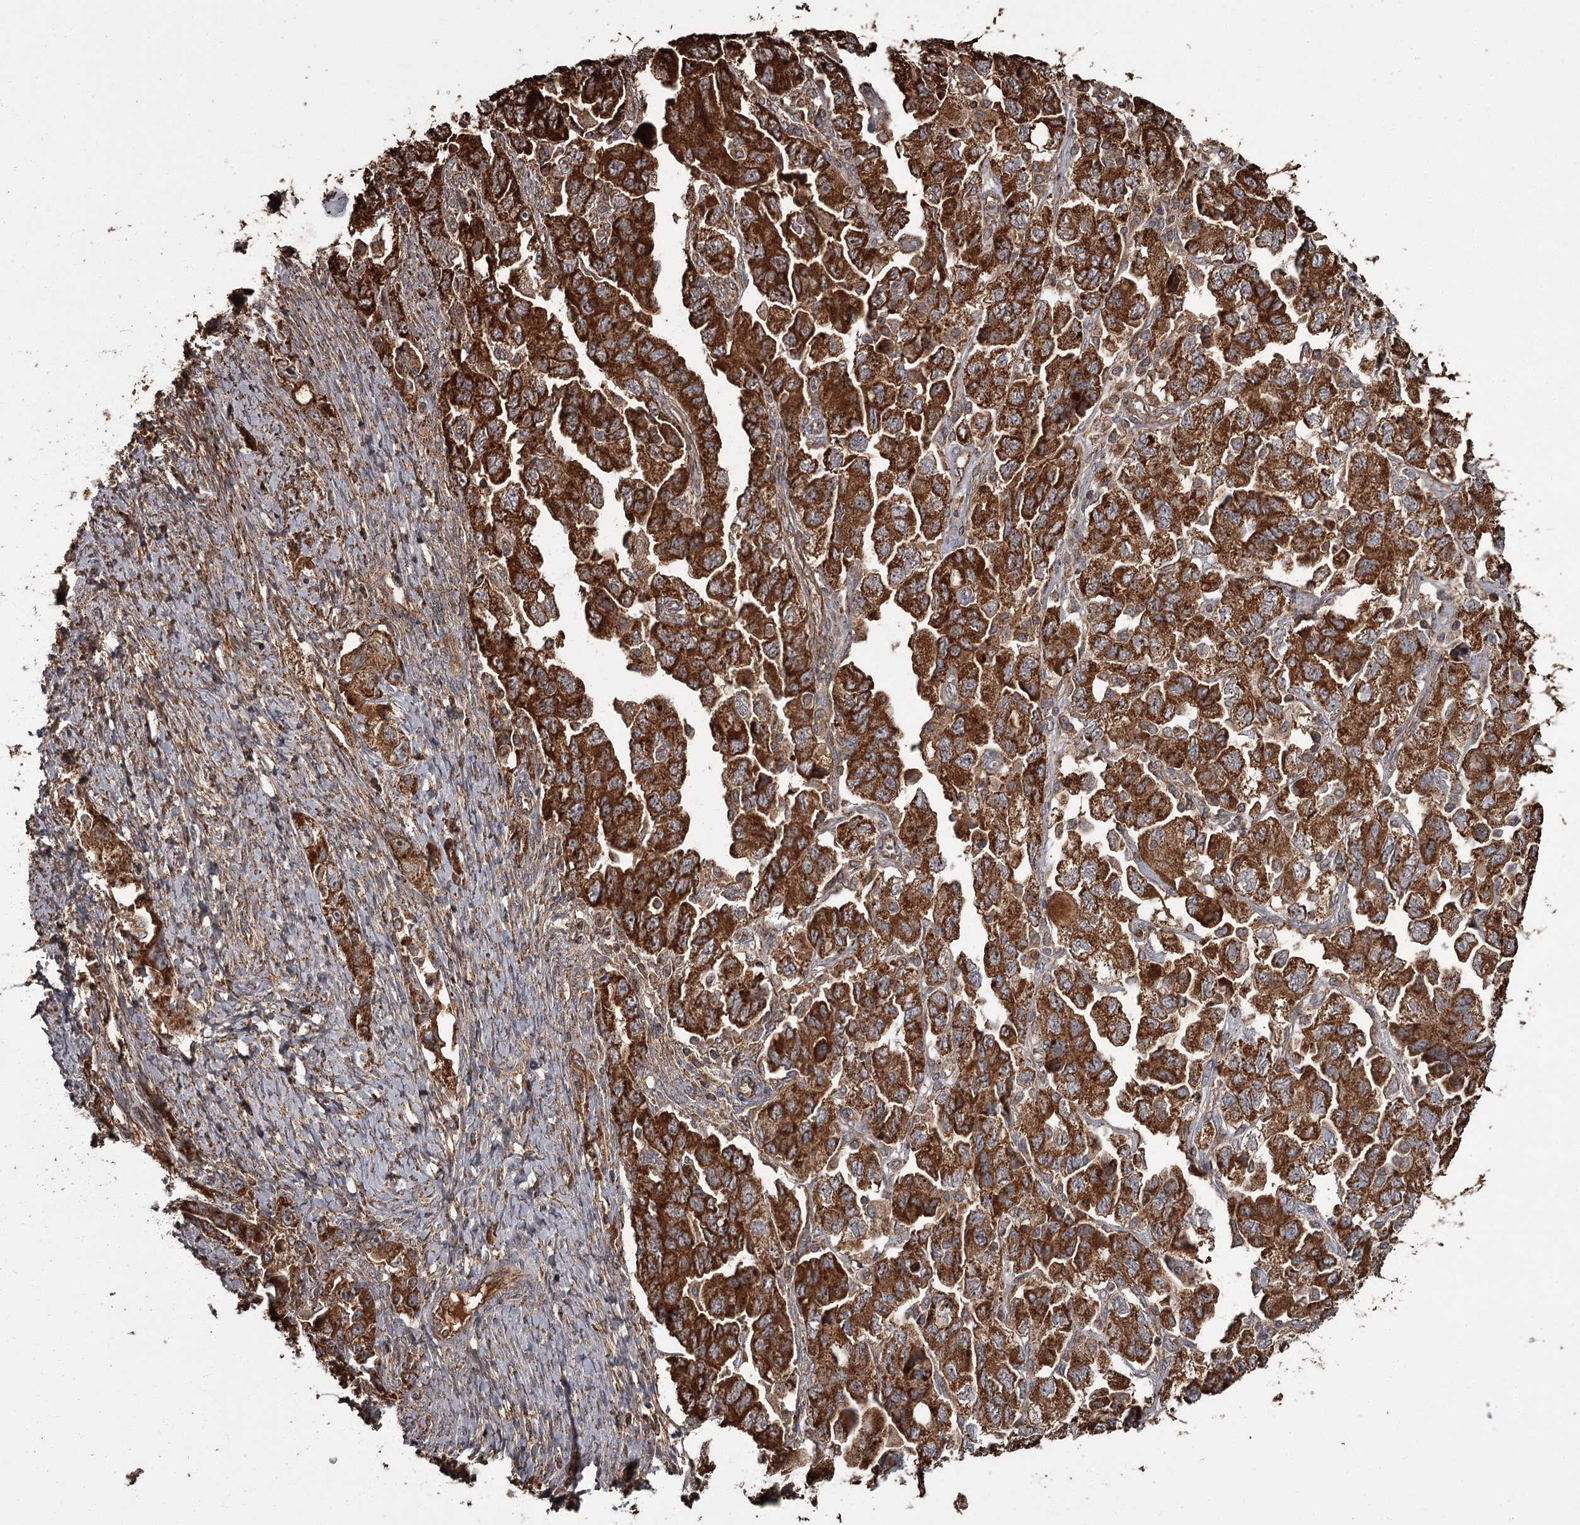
{"staining": {"intensity": "strong", "quantity": ">75%", "location": "cytoplasmic/membranous"}, "tissue": "ovarian cancer", "cell_type": "Tumor cells", "image_type": "cancer", "snomed": [{"axis": "morphology", "description": "Carcinoma, NOS"}, {"axis": "morphology", "description": "Cystadenocarcinoma, serous, NOS"}, {"axis": "topography", "description": "Ovary"}], "caption": "The micrograph exhibits a brown stain indicating the presence of a protein in the cytoplasmic/membranous of tumor cells in ovarian cancer.", "gene": "THAP9", "patient": {"sex": "female", "age": 69}}